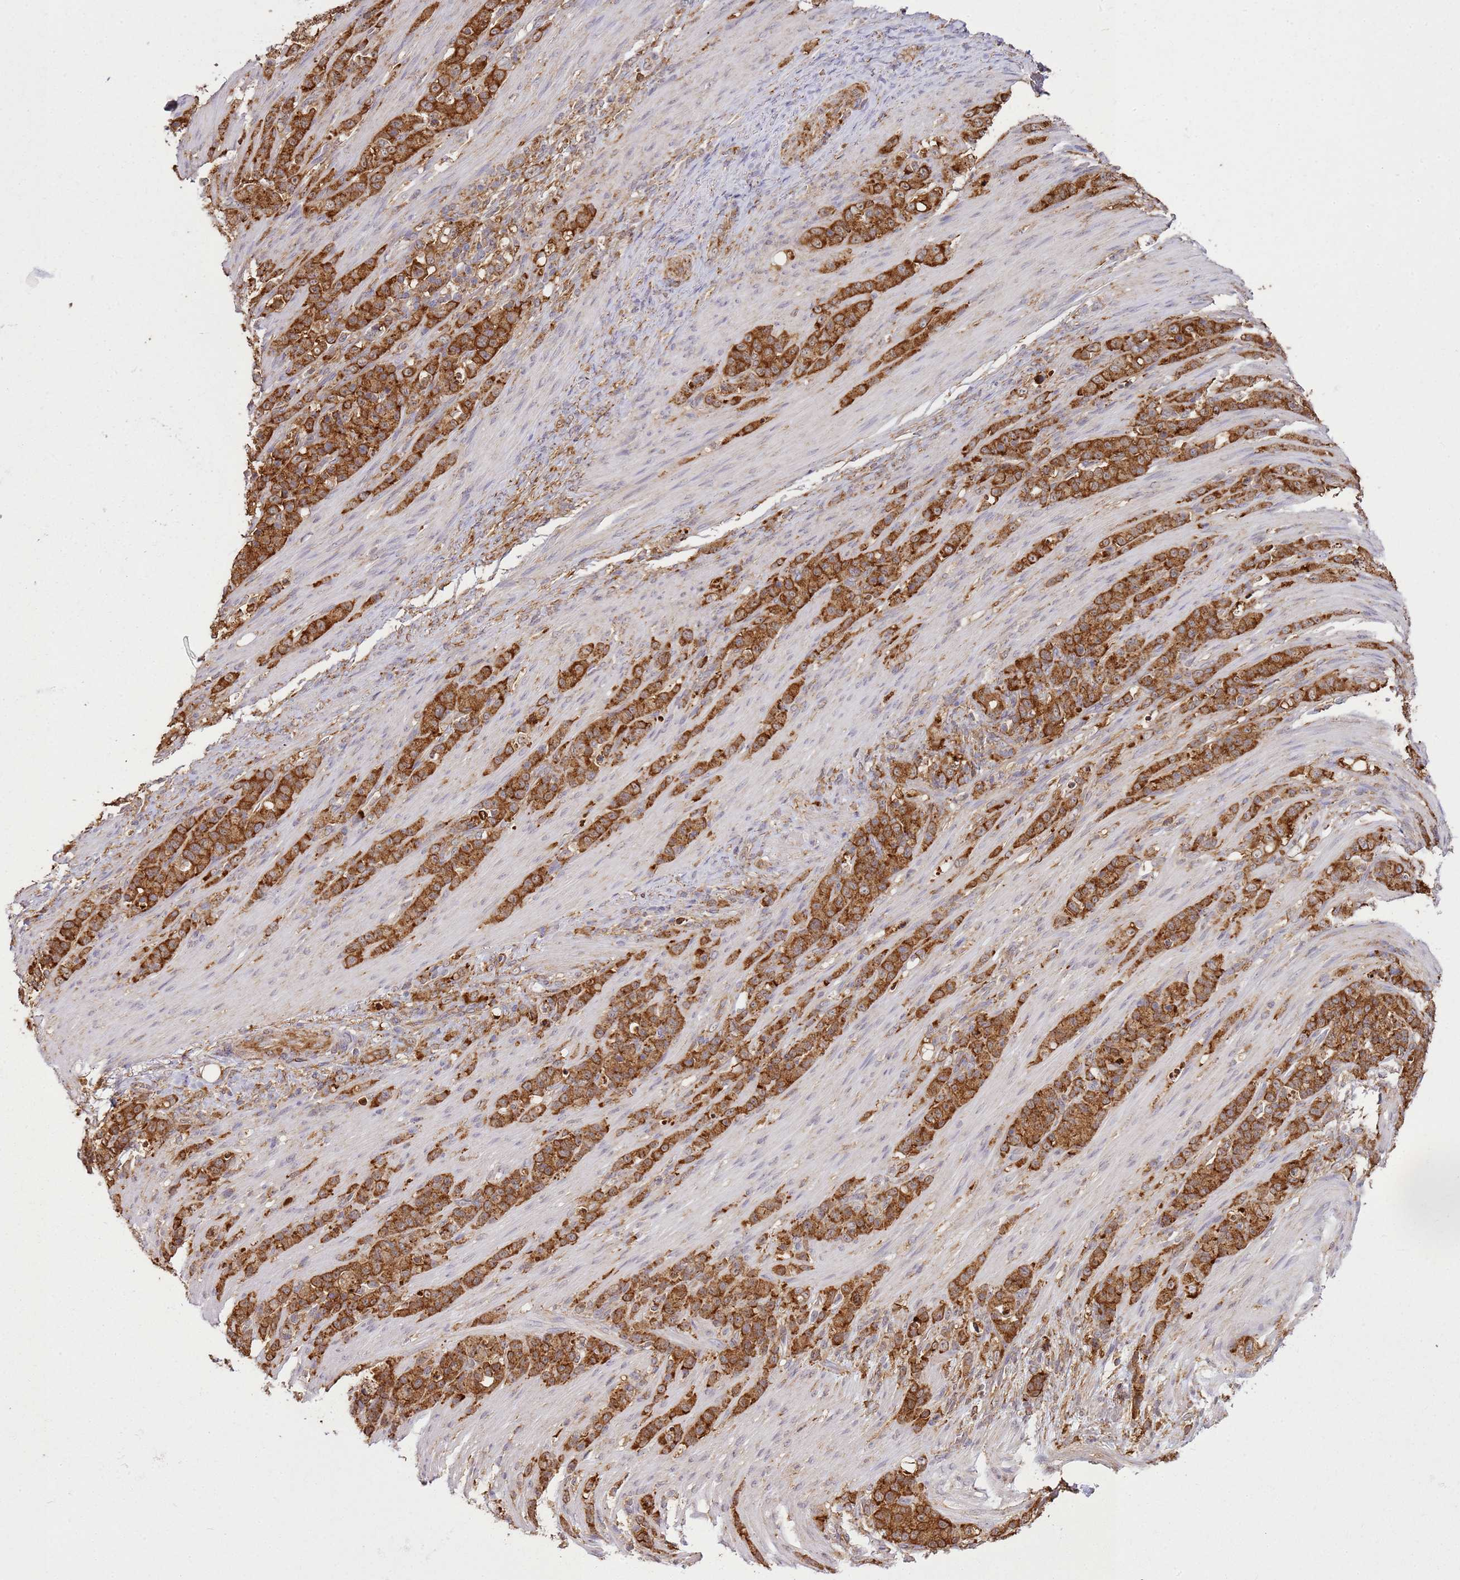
{"staining": {"intensity": "strong", "quantity": ">75%", "location": "cytoplasmic/membranous"}, "tissue": "stomach cancer", "cell_type": "Tumor cells", "image_type": "cancer", "snomed": [{"axis": "morphology", "description": "Adenocarcinoma, NOS"}, {"axis": "topography", "description": "Stomach"}], "caption": "Stomach cancer (adenocarcinoma) was stained to show a protein in brown. There is high levels of strong cytoplasmic/membranous expression in approximately >75% of tumor cells.", "gene": "GABRE", "patient": {"sex": "female", "age": 79}}